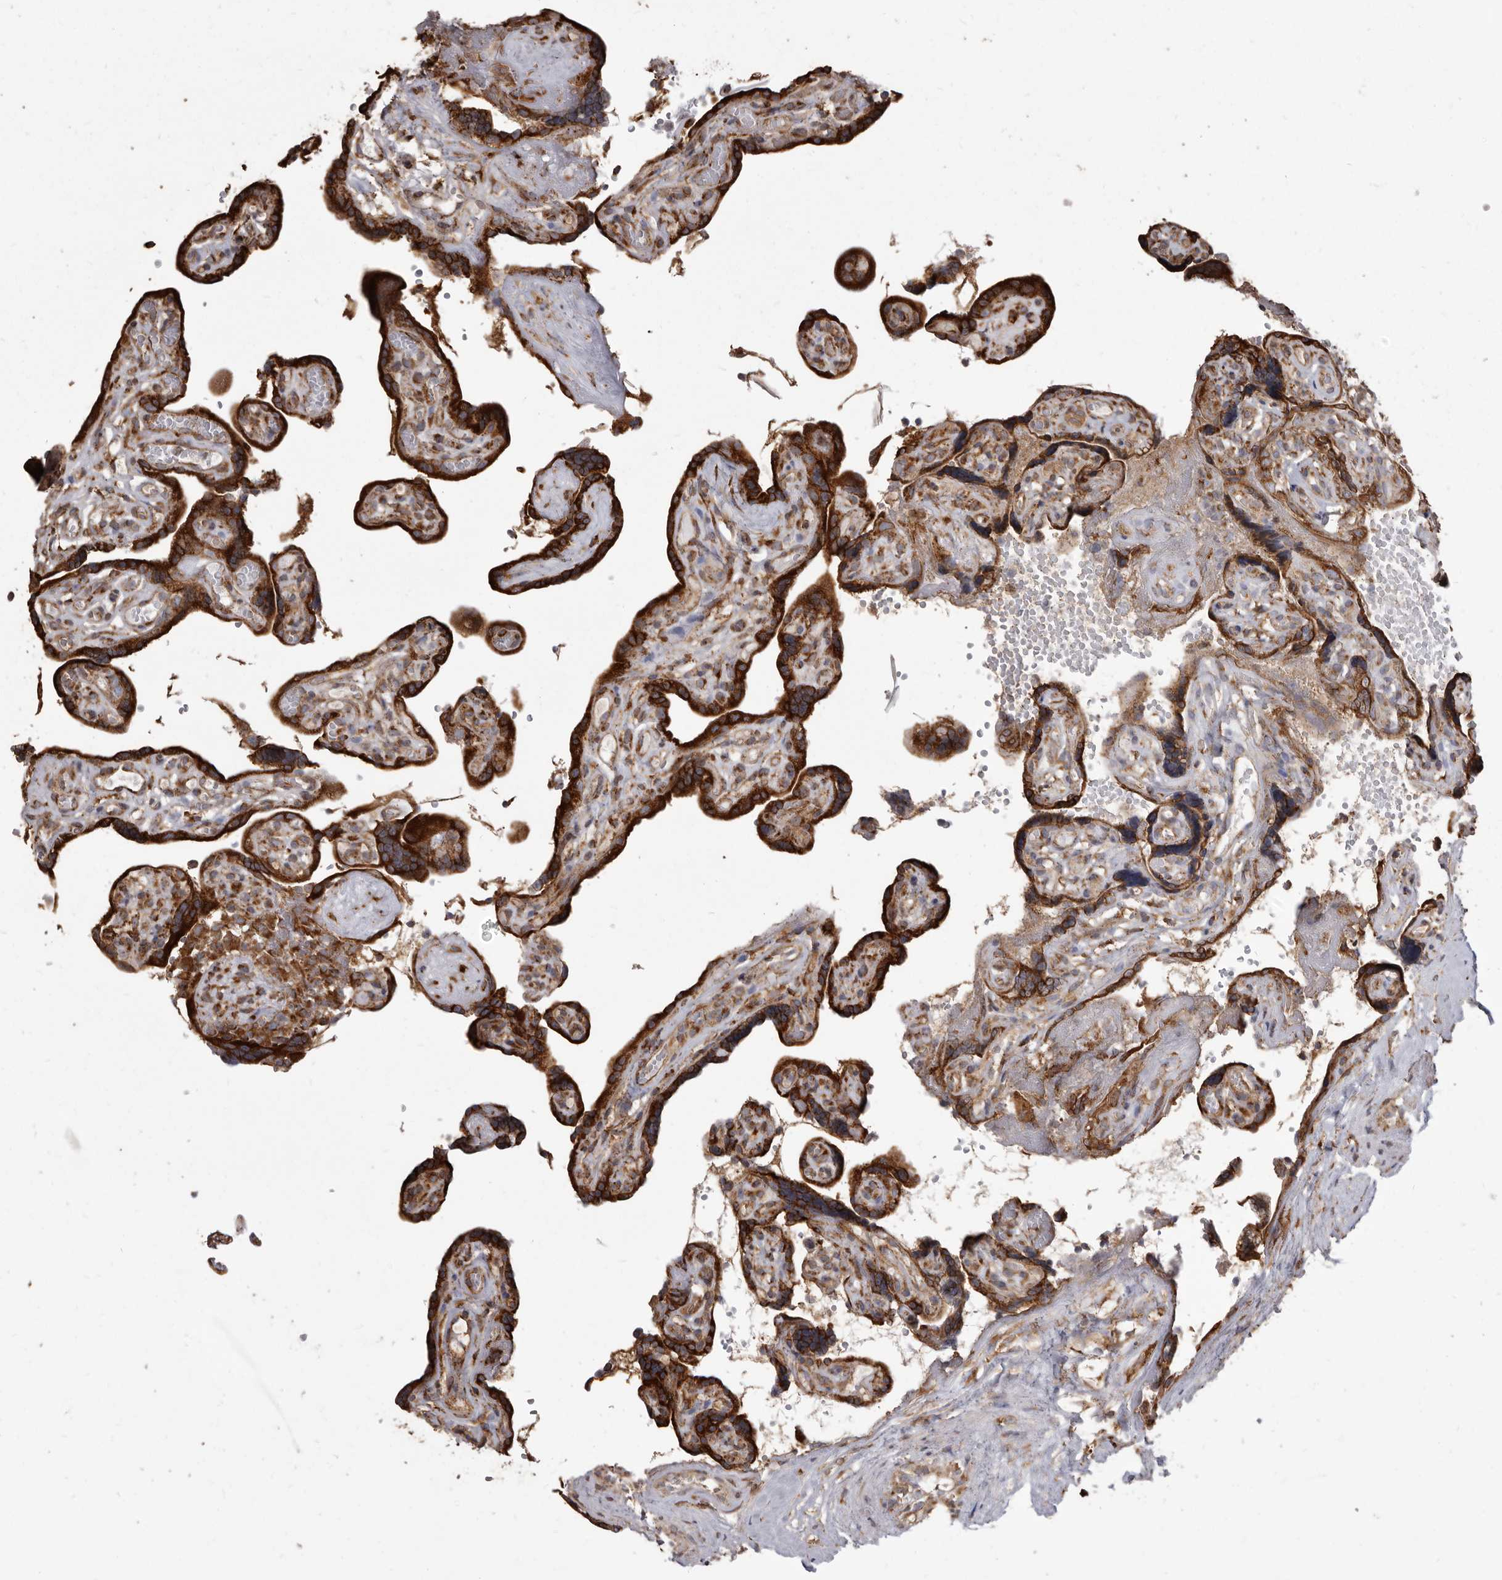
{"staining": {"intensity": "moderate", "quantity": ">75%", "location": "cytoplasmic/membranous"}, "tissue": "placenta", "cell_type": "Decidual cells", "image_type": "normal", "snomed": [{"axis": "morphology", "description": "Normal tissue, NOS"}, {"axis": "topography", "description": "Placenta"}], "caption": "Immunohistochemical staining of benign placenta displays medium levels of moderate cytoplasmic/membranous expression in about >75% of decidual cells.", "gene": "CDK5RAP3", "patient": {"sex": "female", "age": 30}}